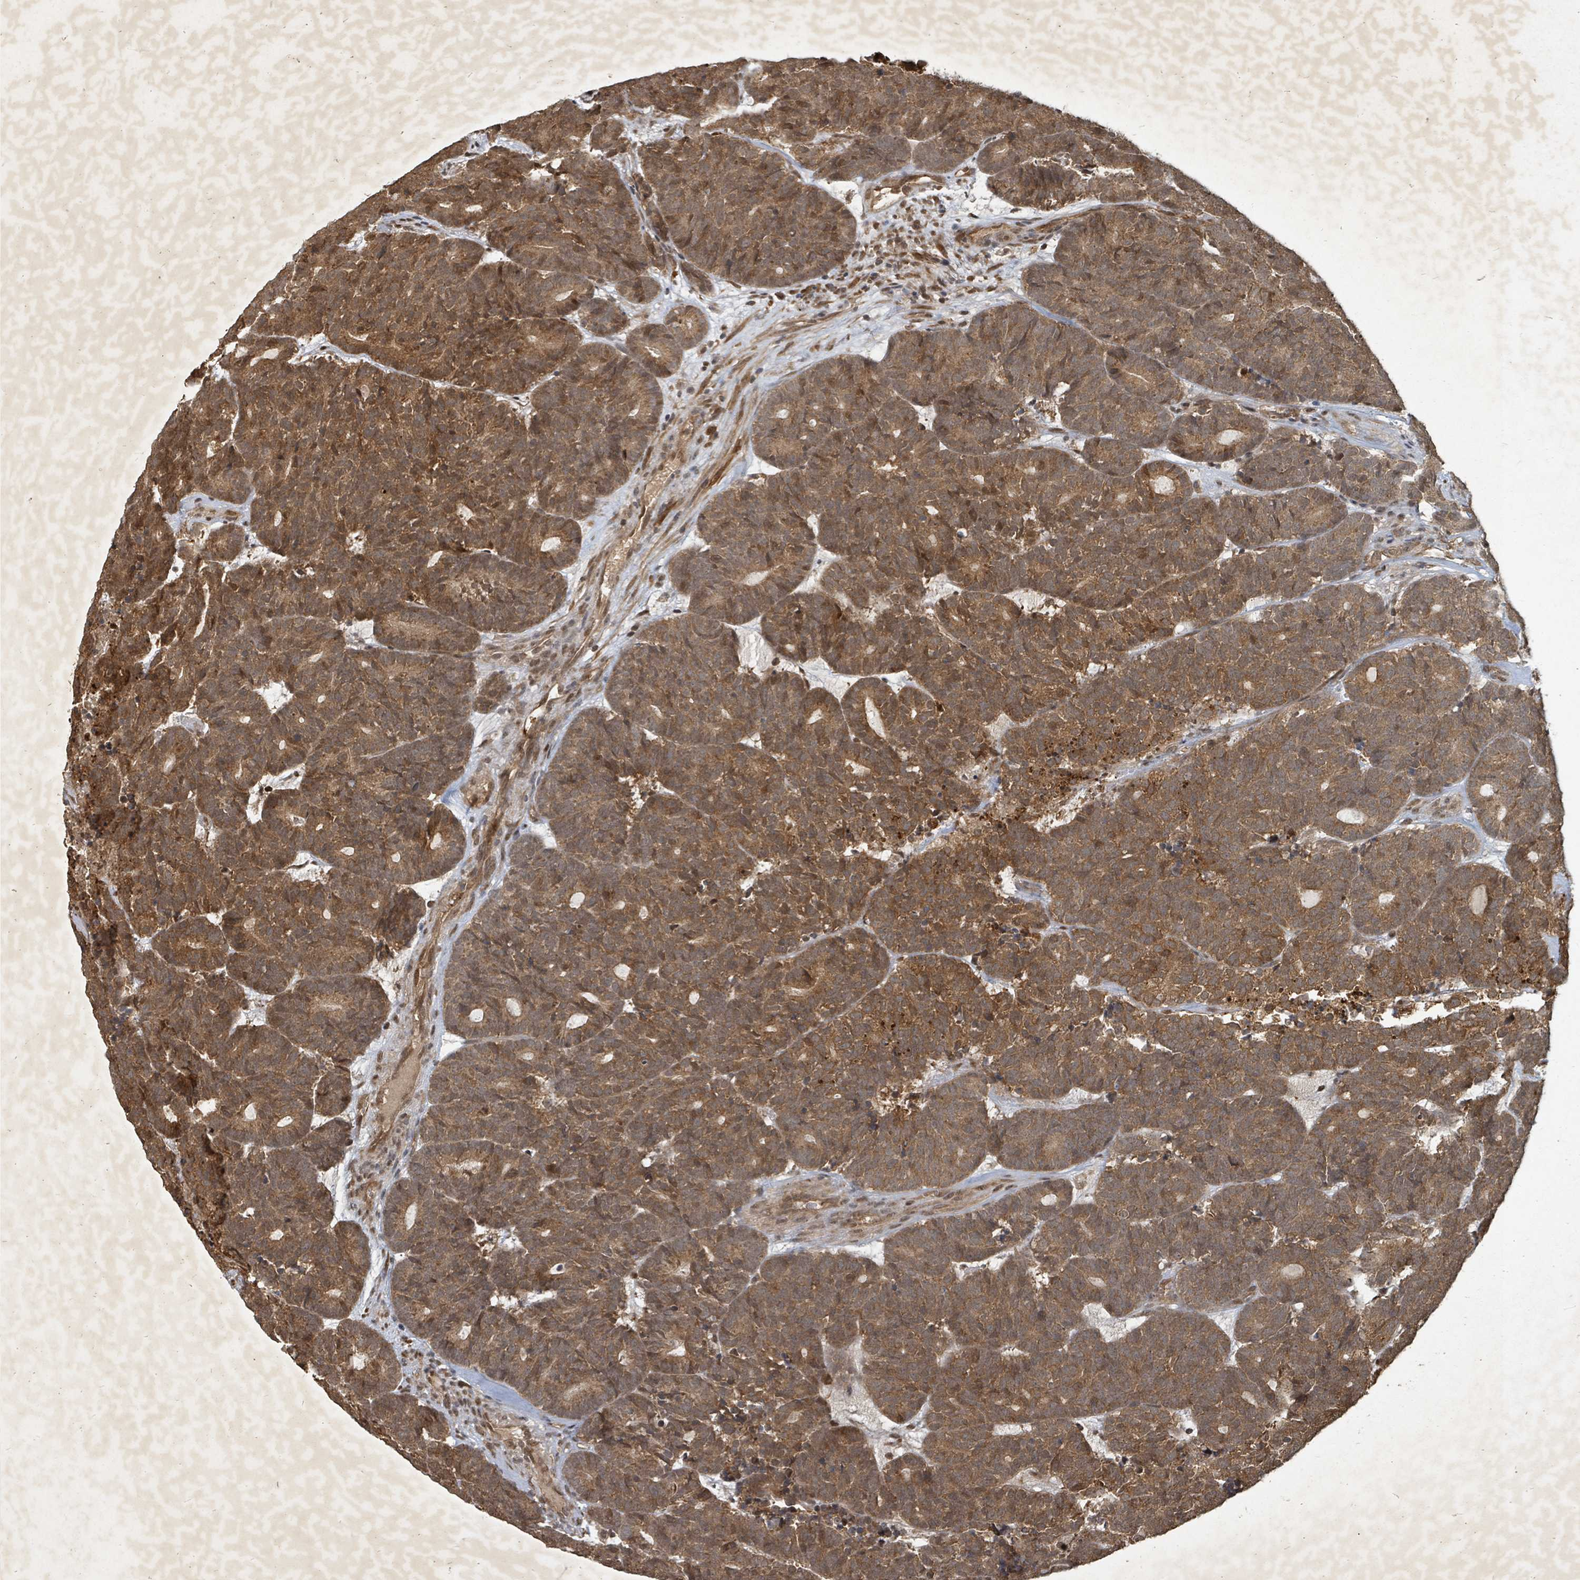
{"staining": {"intensity": "moderate", "quantity": ">75%", "location": "cytoplasmic/membranous,nuclear"}, "tissue": "head and neck cancer", "cell_type": "Tumor cells", "image_type": "cancer", "snomed": [{"axis": "morphology", "description": "Adenocarcinoma, NOS"}, {"axis": "topography", "description": "Head-Neck"}], "caption": "A brown stain labels moderate cytoplasmic/membranous and nuclear staining of a protein in human adenocarcinoma (head and neck) tumor cells. The staining was performed using DAB (3,3'-diaminobenzidine), with brown indicating positive protein expression. Nuclei are stained blue with hematoxylin.", "gene": "KDM4E", "patient": {"sex": "female", "age": 81}}